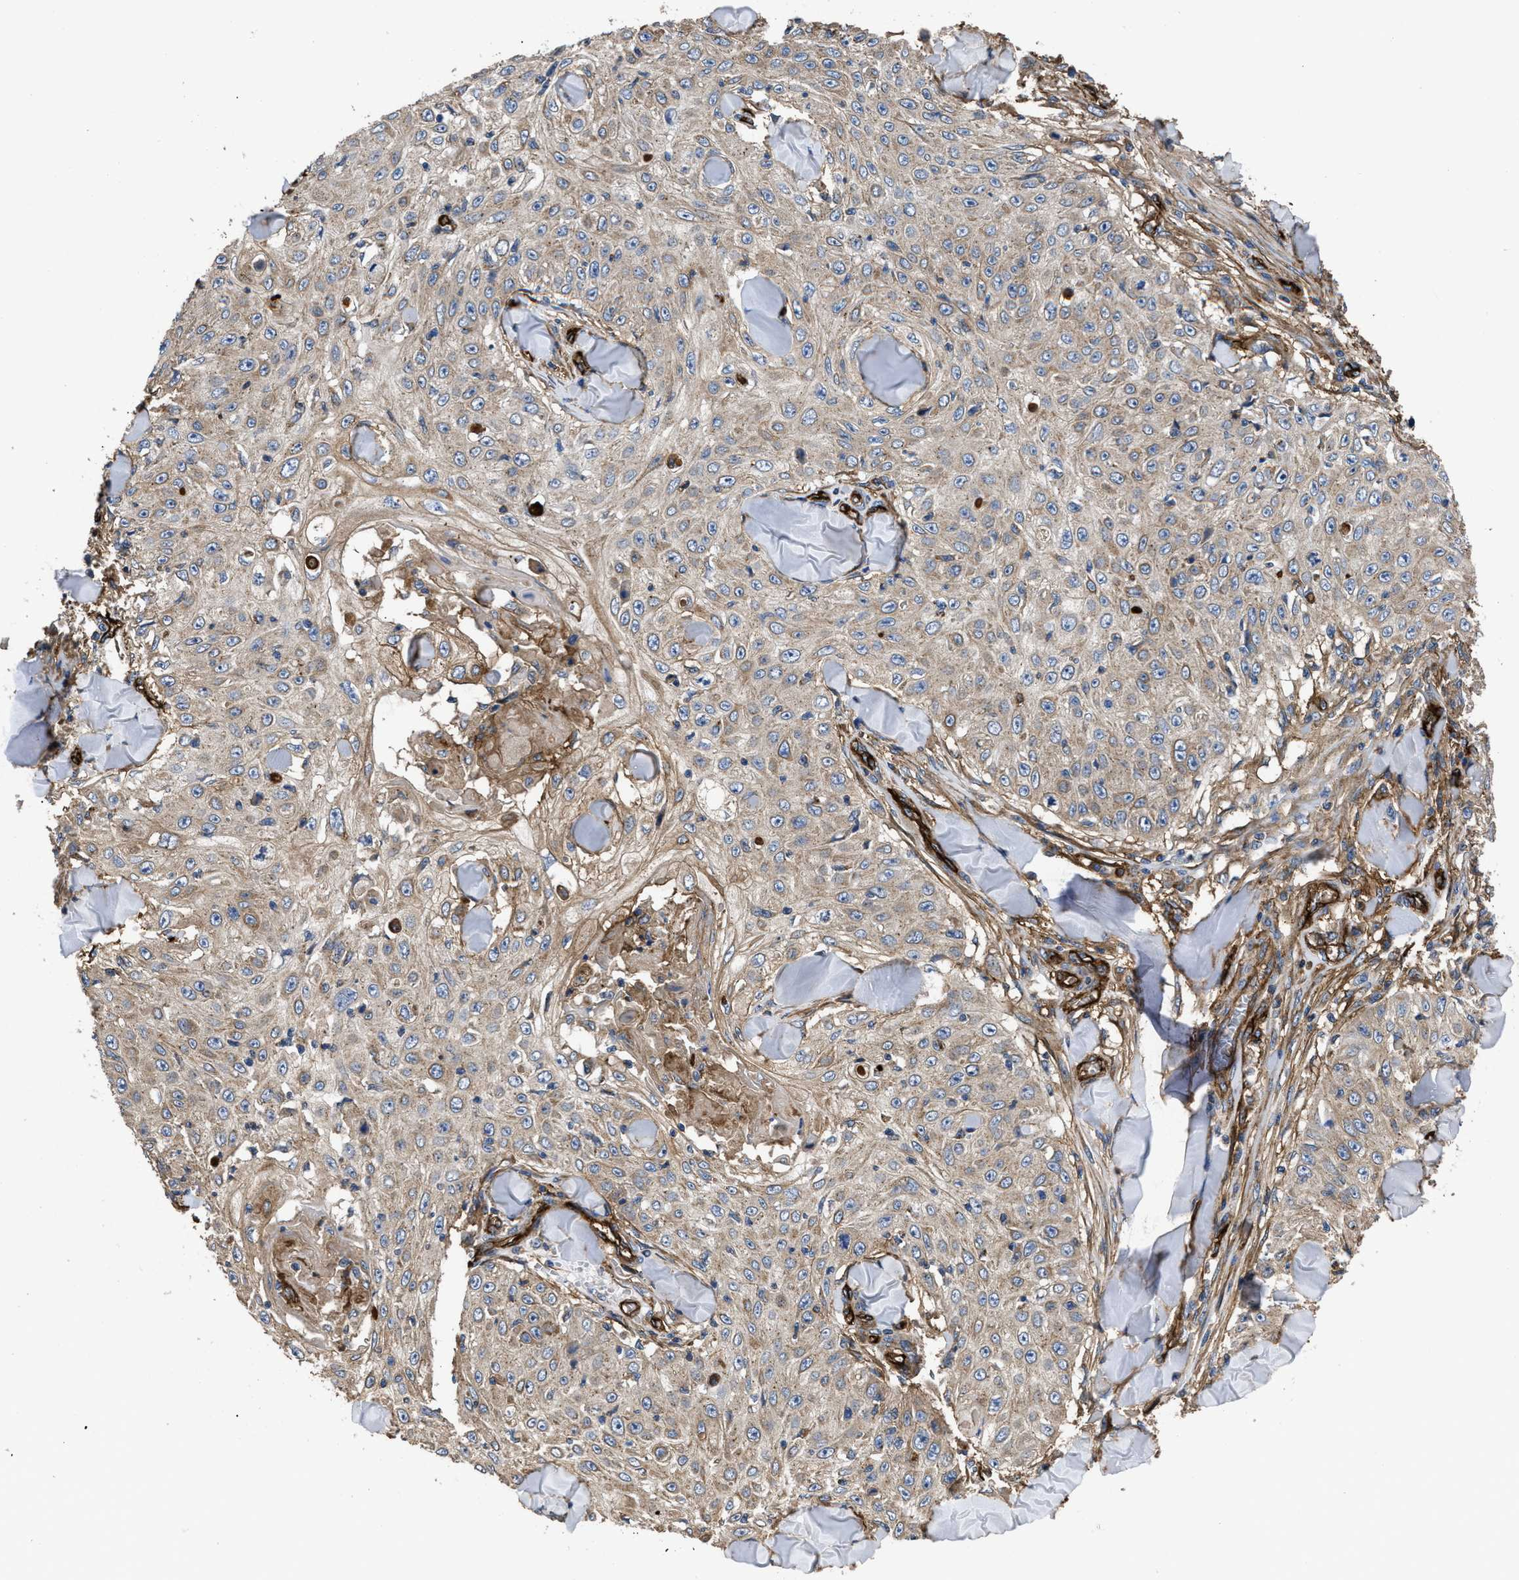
{"staining": {"intensity": "weak", "quantity": ">75%", "location": "cytoplasmic/membranous"}, "tissue": "skin cancer", "cell_type": "Tumor cells", "image_type": "cancer", "snomed": [{"axis": "morphology", "description": "Squamous cell carcinoma, NOS"}, {"axis": "topography", "description": "Skin"}], "caption": "Brown immunohistochemical staining in human skin squamous cell carcinoma reveals weak cytoplasmic/membranous expression in about >75% of tumor cells.", "gene": "NT5E", "patient": {"sex": "male", "age": 86}}